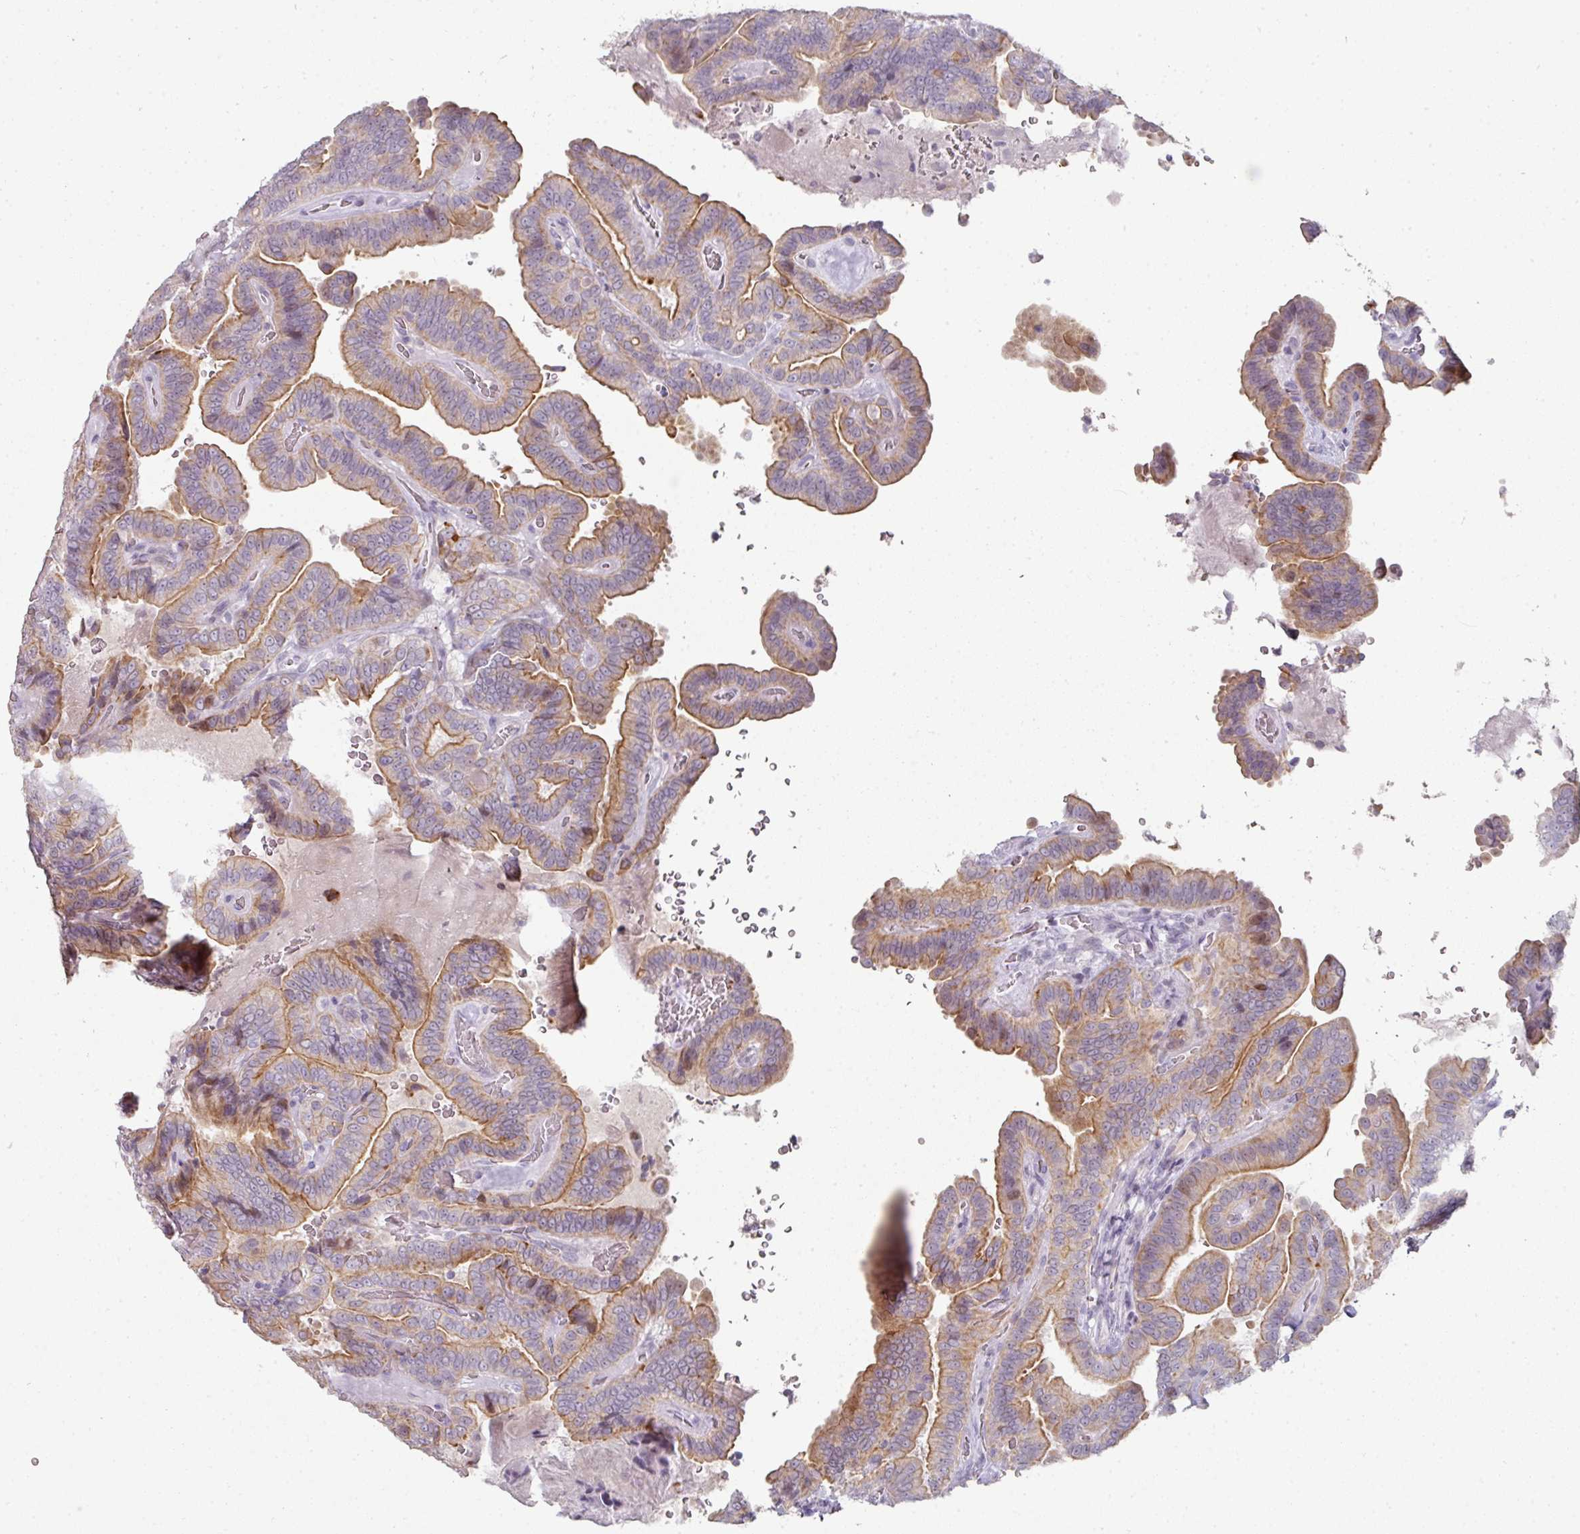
{"staining": {"intensity": "moderate", "quantity": "25%-75%", "location": "cytoplasmic/membranous"}, "tissue": "thyroid cancer", "cell_type": "Tumor cells", "image_type": "cancer", "snomed": [{"axis": "morphology", "description": "Papillary adenocarcinoma, NOS"}, {"axis": "topography", "description": "Thyroid gland"}], "caption": "Moderate cytoplasmic/membranous protein expression is present in approximately 25%-75% of tumor cells in thyroid cancer (papillary adenocarcinoma). The protein of interest is shown in brown color, while the nuclei are stained blue.", "gene": "GTF2H3", "patient": {"sex": "male", "age": 61}}